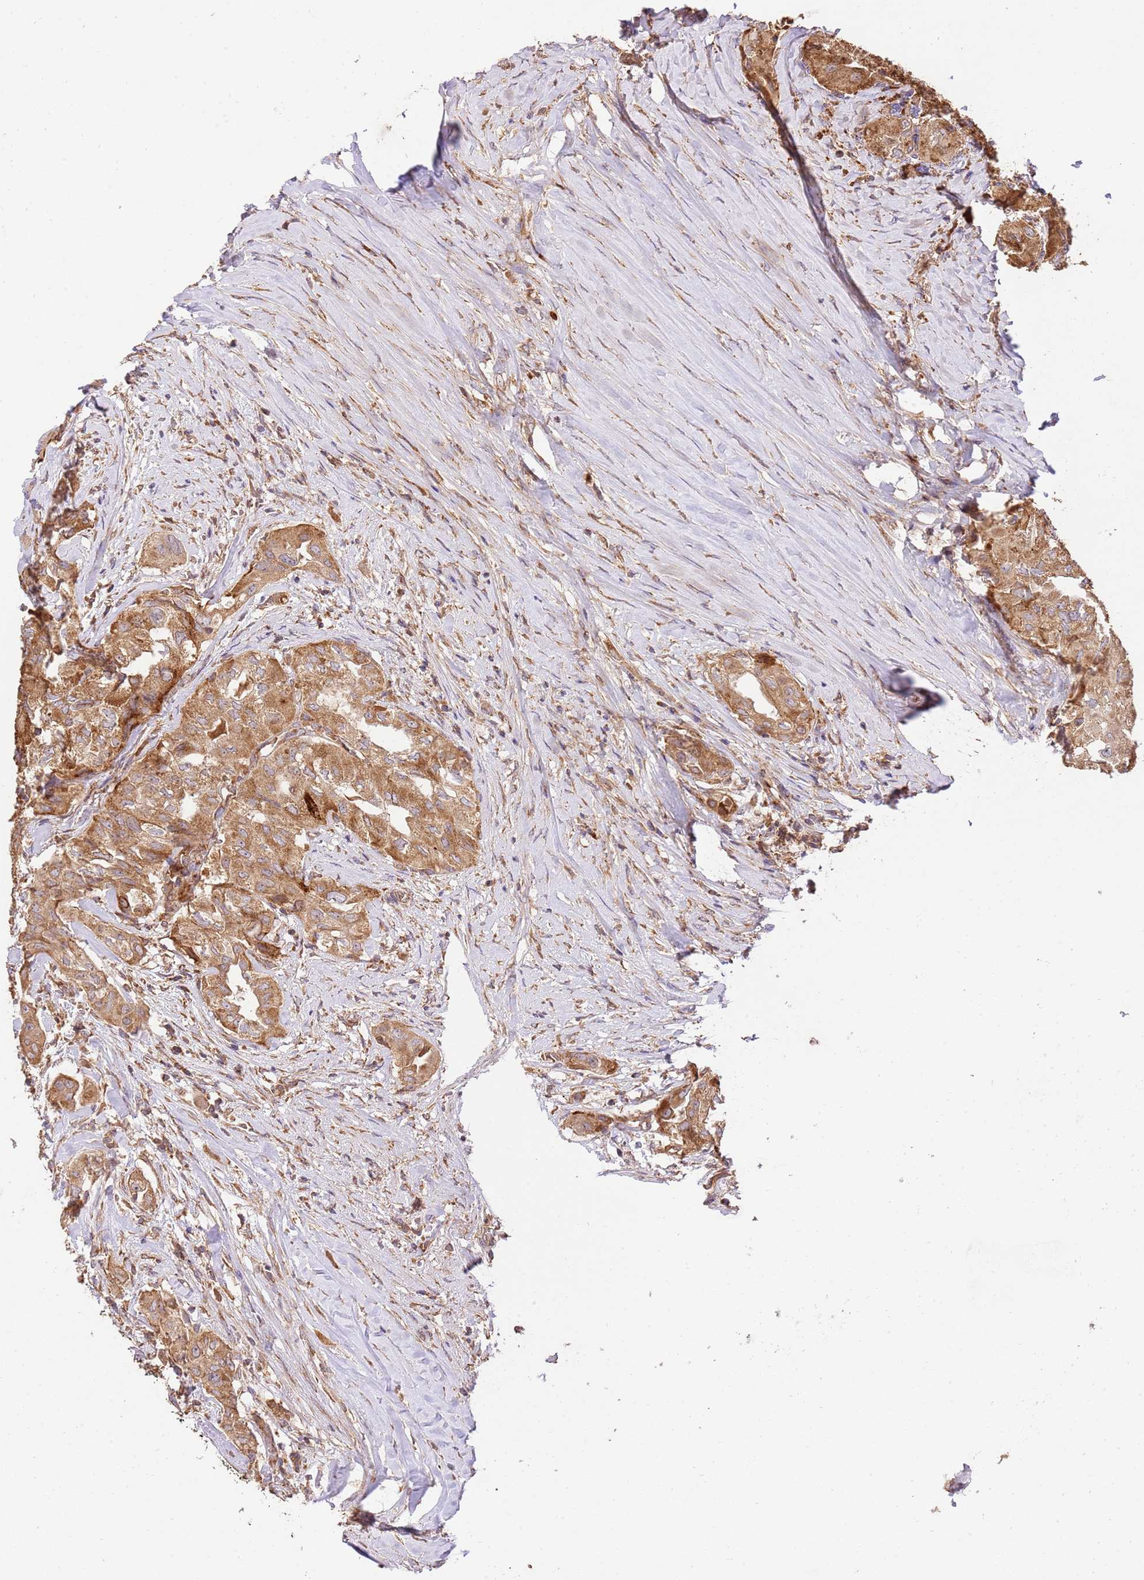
{"staining": {"intensity": "strong", "quantity": ">75%", "location": "cytoplasmic/membranous"}, "tissue": "thyroid cancer", "cell_type": "Tumor cells", "image_type": "cancer", "snomed": [{"axis": "morphology", "description": "Papillary adenocarcinoma, NOS"}, {"axis": "topography", "description": "Thyroid gland"}], "caption": "Strong cytoplasmic/membranous staining is identified in about >75% of tumor cells in thyroid cancer. (DAB IHC with brightfield microscopy, high magnification).", "gene": "SPATA2L", "patient": {"sex": "female", "age": 59}}